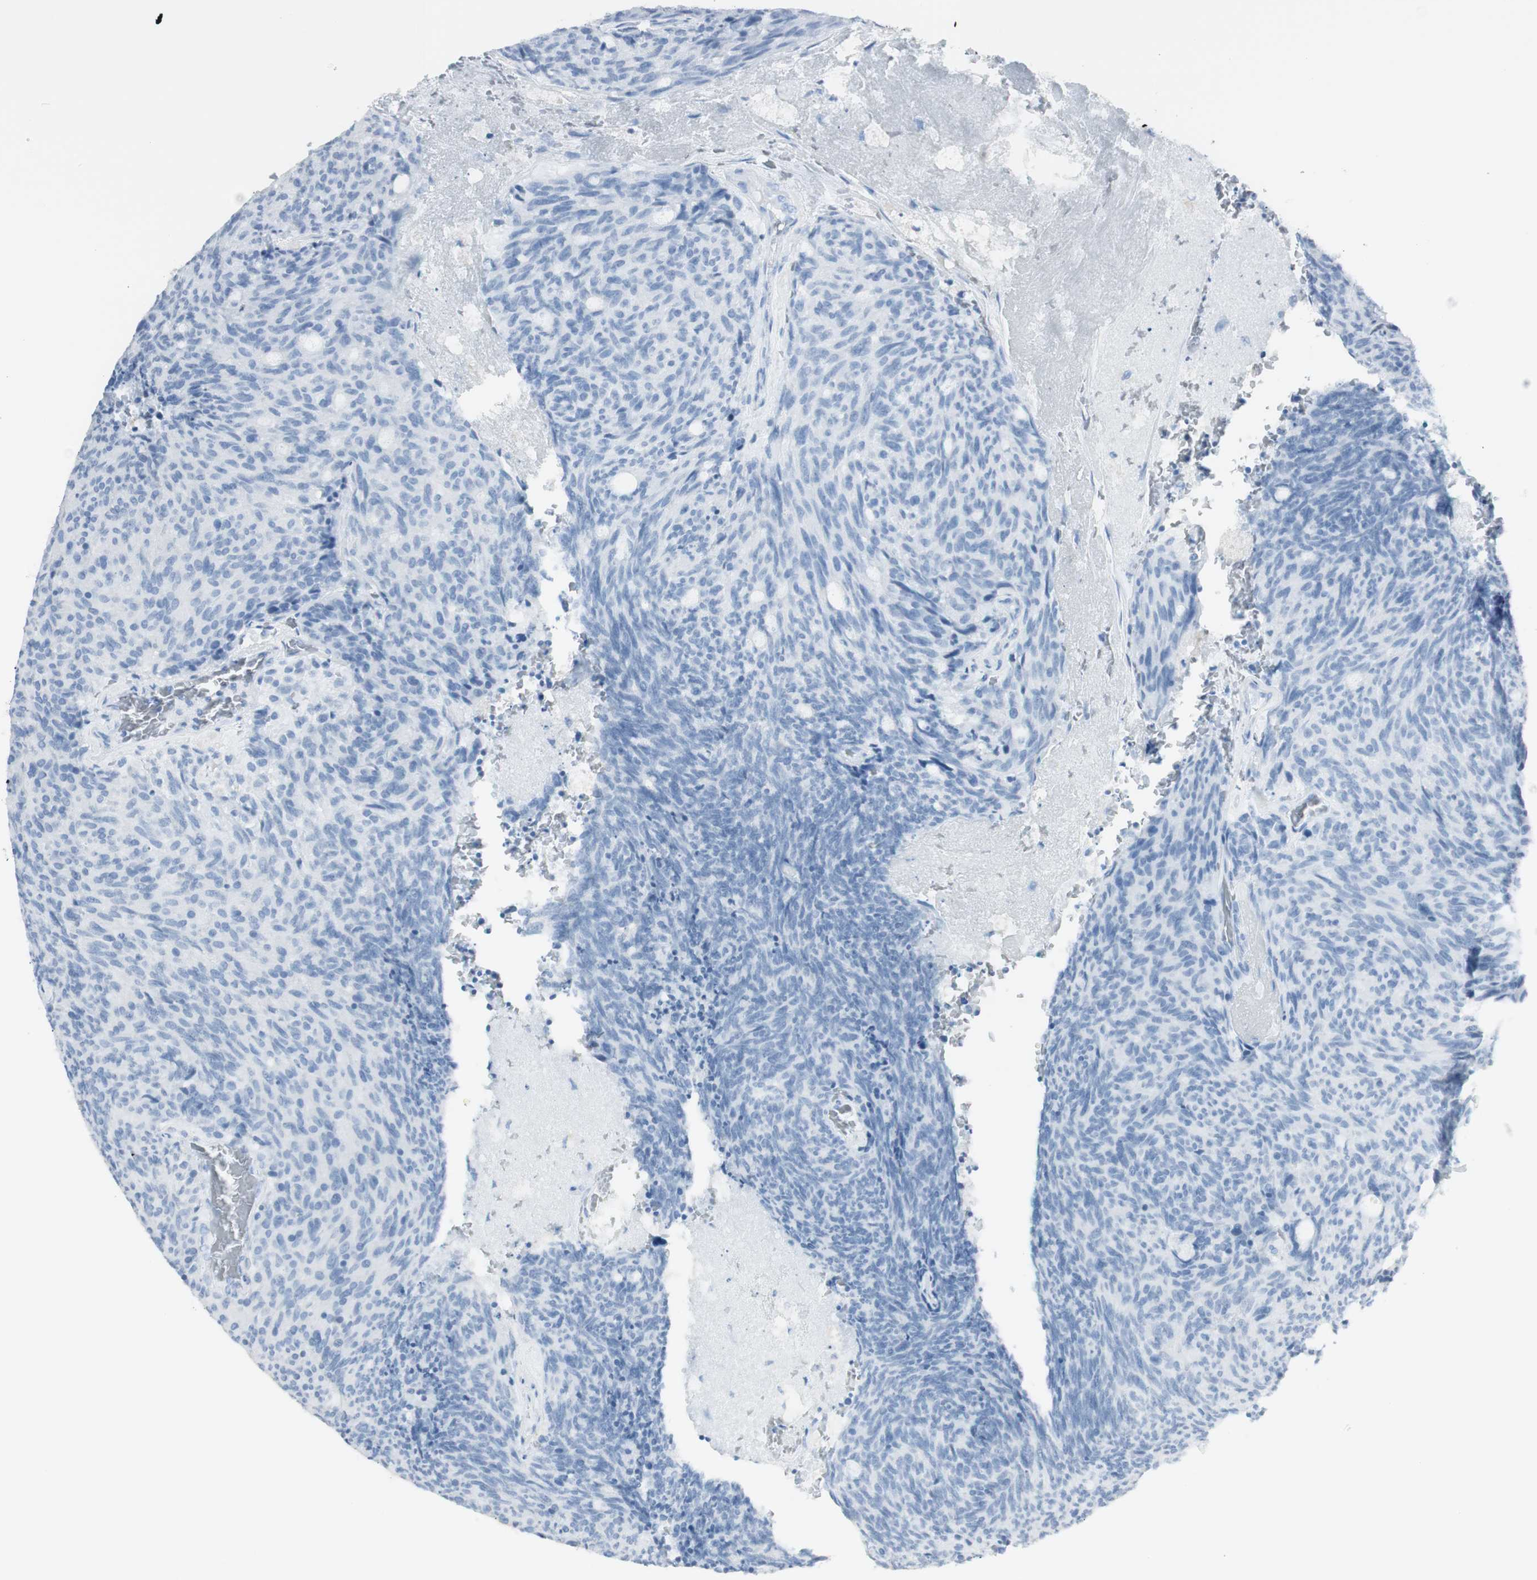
{"staining": {"intensity": "negative", "quantity": "none", "location": "none"}, "tissue": "carcinoid", "cell_type": "Tumor cells", "image_type": "cancer", "snomed": [{"axis": "morphology", "description": "Carcinoid, malignant, NOS"}, {"axis": "topography", "description": "Pancreas"}], "caption": "The IHC micrograph has no significant positivity in tumor cells of carcinoid tissue.", "gene": "NAPSA", "patient": {"sex": "female", "age": 54}}